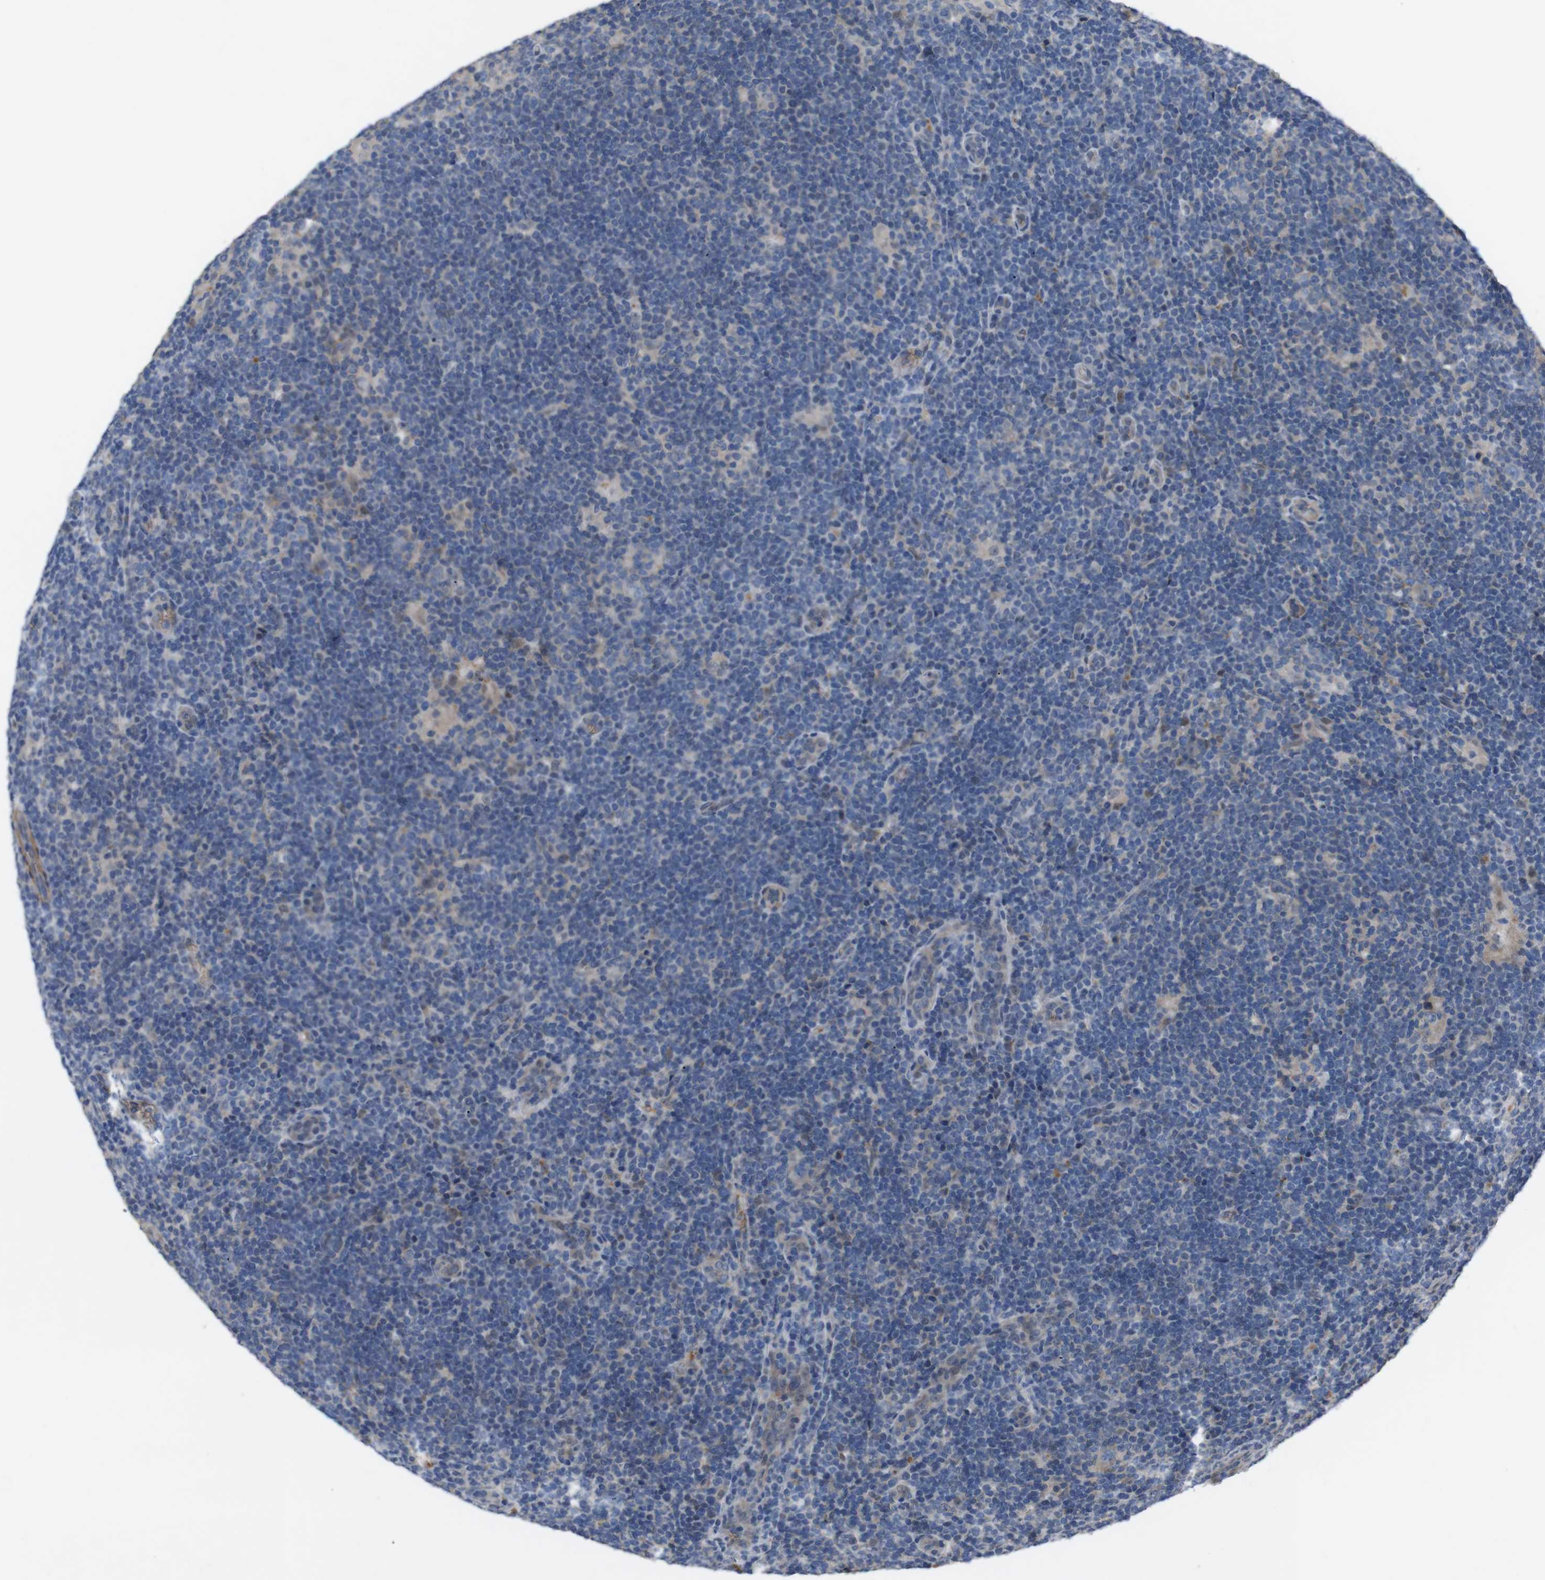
{"staining": {"intensity": "weak", "quantity": "<25%", "location": "cytoplasmic/membranous"}, "tissue": "lymphoma", "cell_type": "Tumor cells", "image_type": "cancer", "snomed": [{"axis": "morphology", "description": "Hodgkin's disease, NOS"}, {"axis": "topography", "description": "Lymph node"}], "caption": "Tumor cells are negative for protein expression in human lymphoma.", "gene": "SPTB", "patient": {"sex": "female", "age": 57}}